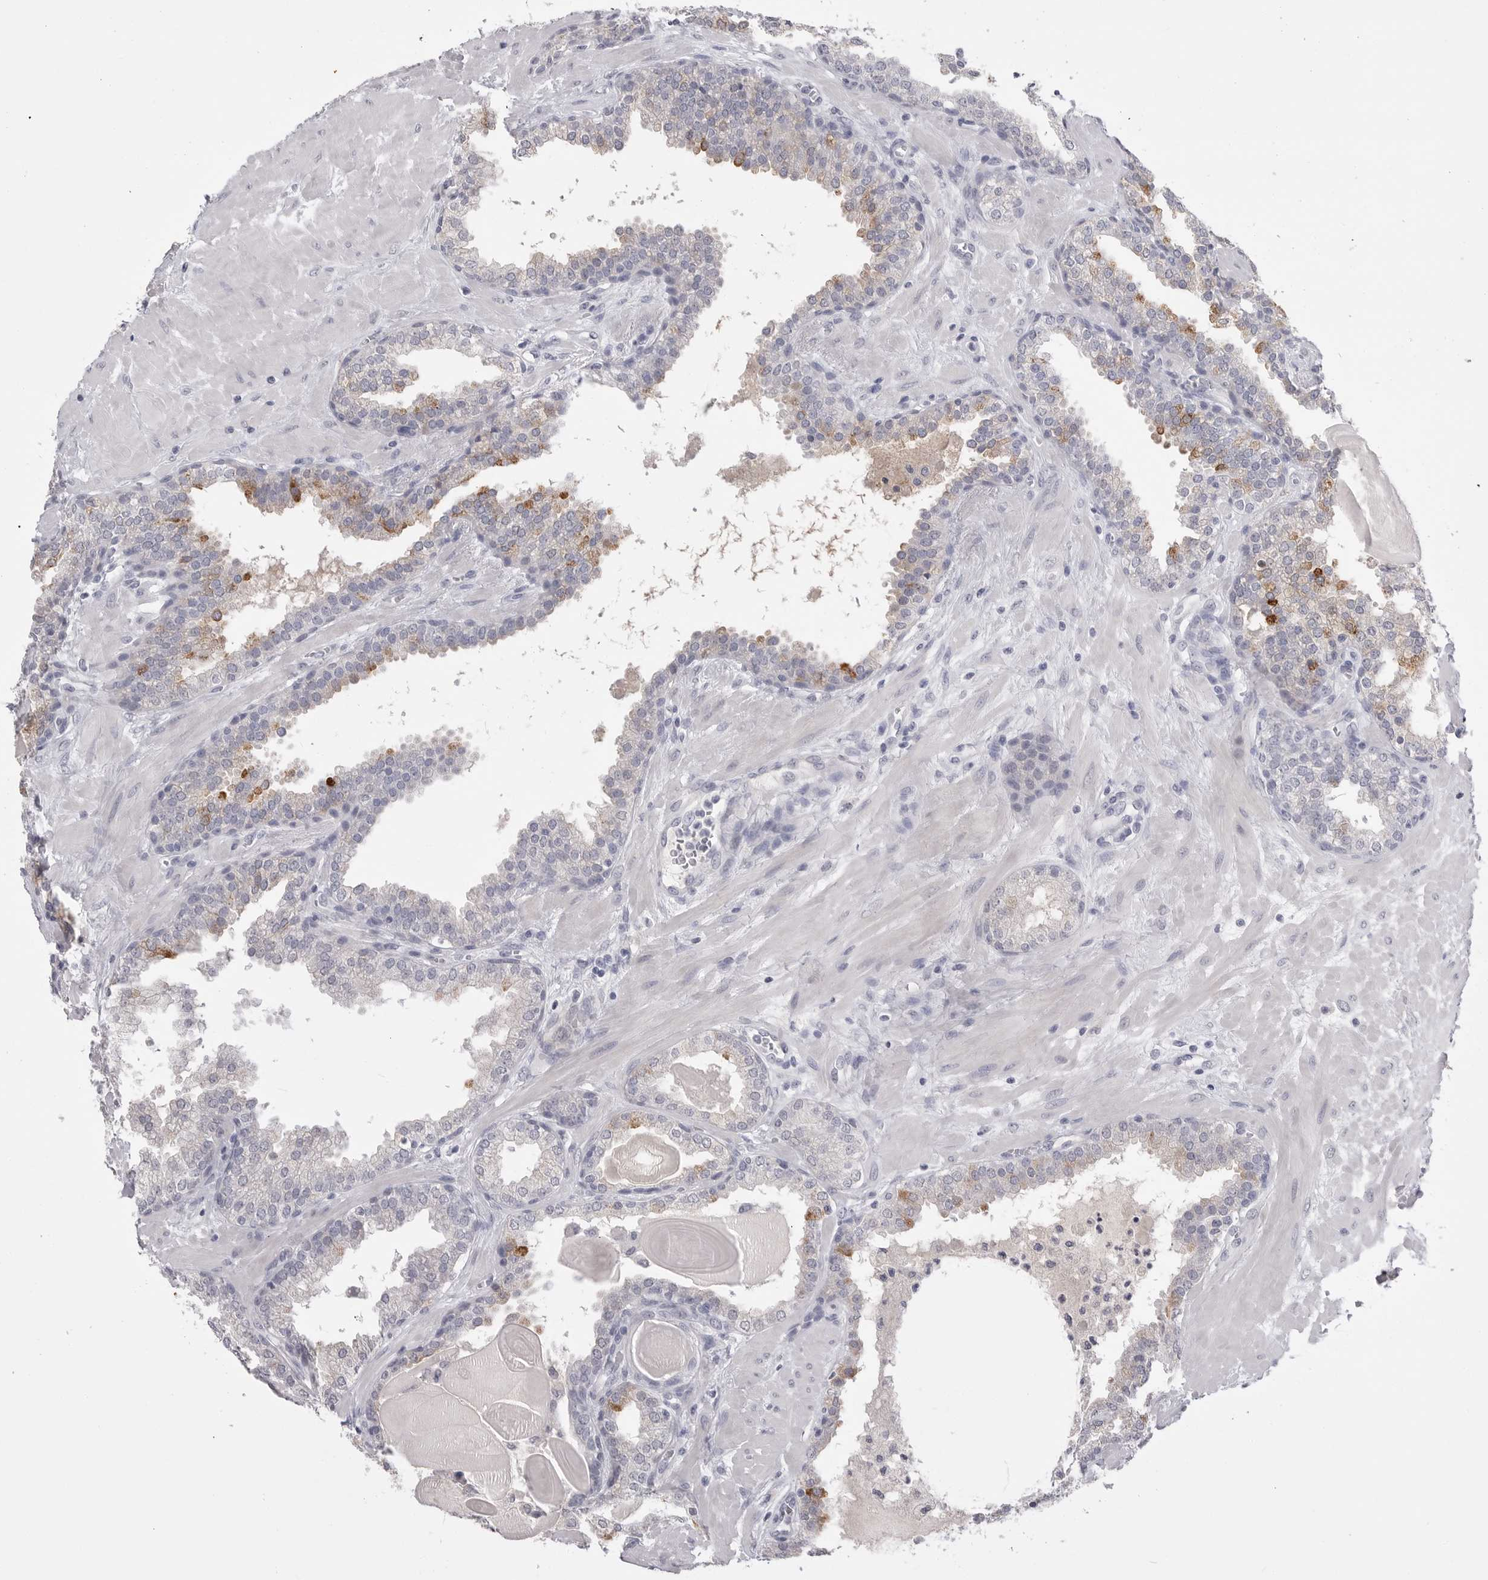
{"staining": {"intensity": "strong", "quantity": "<25%", "location": "cytoplasmic/membranous"}, "tissue": "prostate", "cell_type": "Glandular cells", "image_type": "normal", "snomed": [{"axis": "morphology", "description": "Normal tissue, NOS"}, {"axis": "topography", "description": "Prostate"}], "caption": "Brown immunohistochemical staining in benign human prostate displays strong cytoplasmic/membranous staining in approximately <25% of glandular cells. The protein of interest is stained brown, and the nuclei are stained in blue (DAB IHC with brightfield microscopy, high magnification).", "gene": "CPB1", "patient": {"sex": "male", "age": 51}}